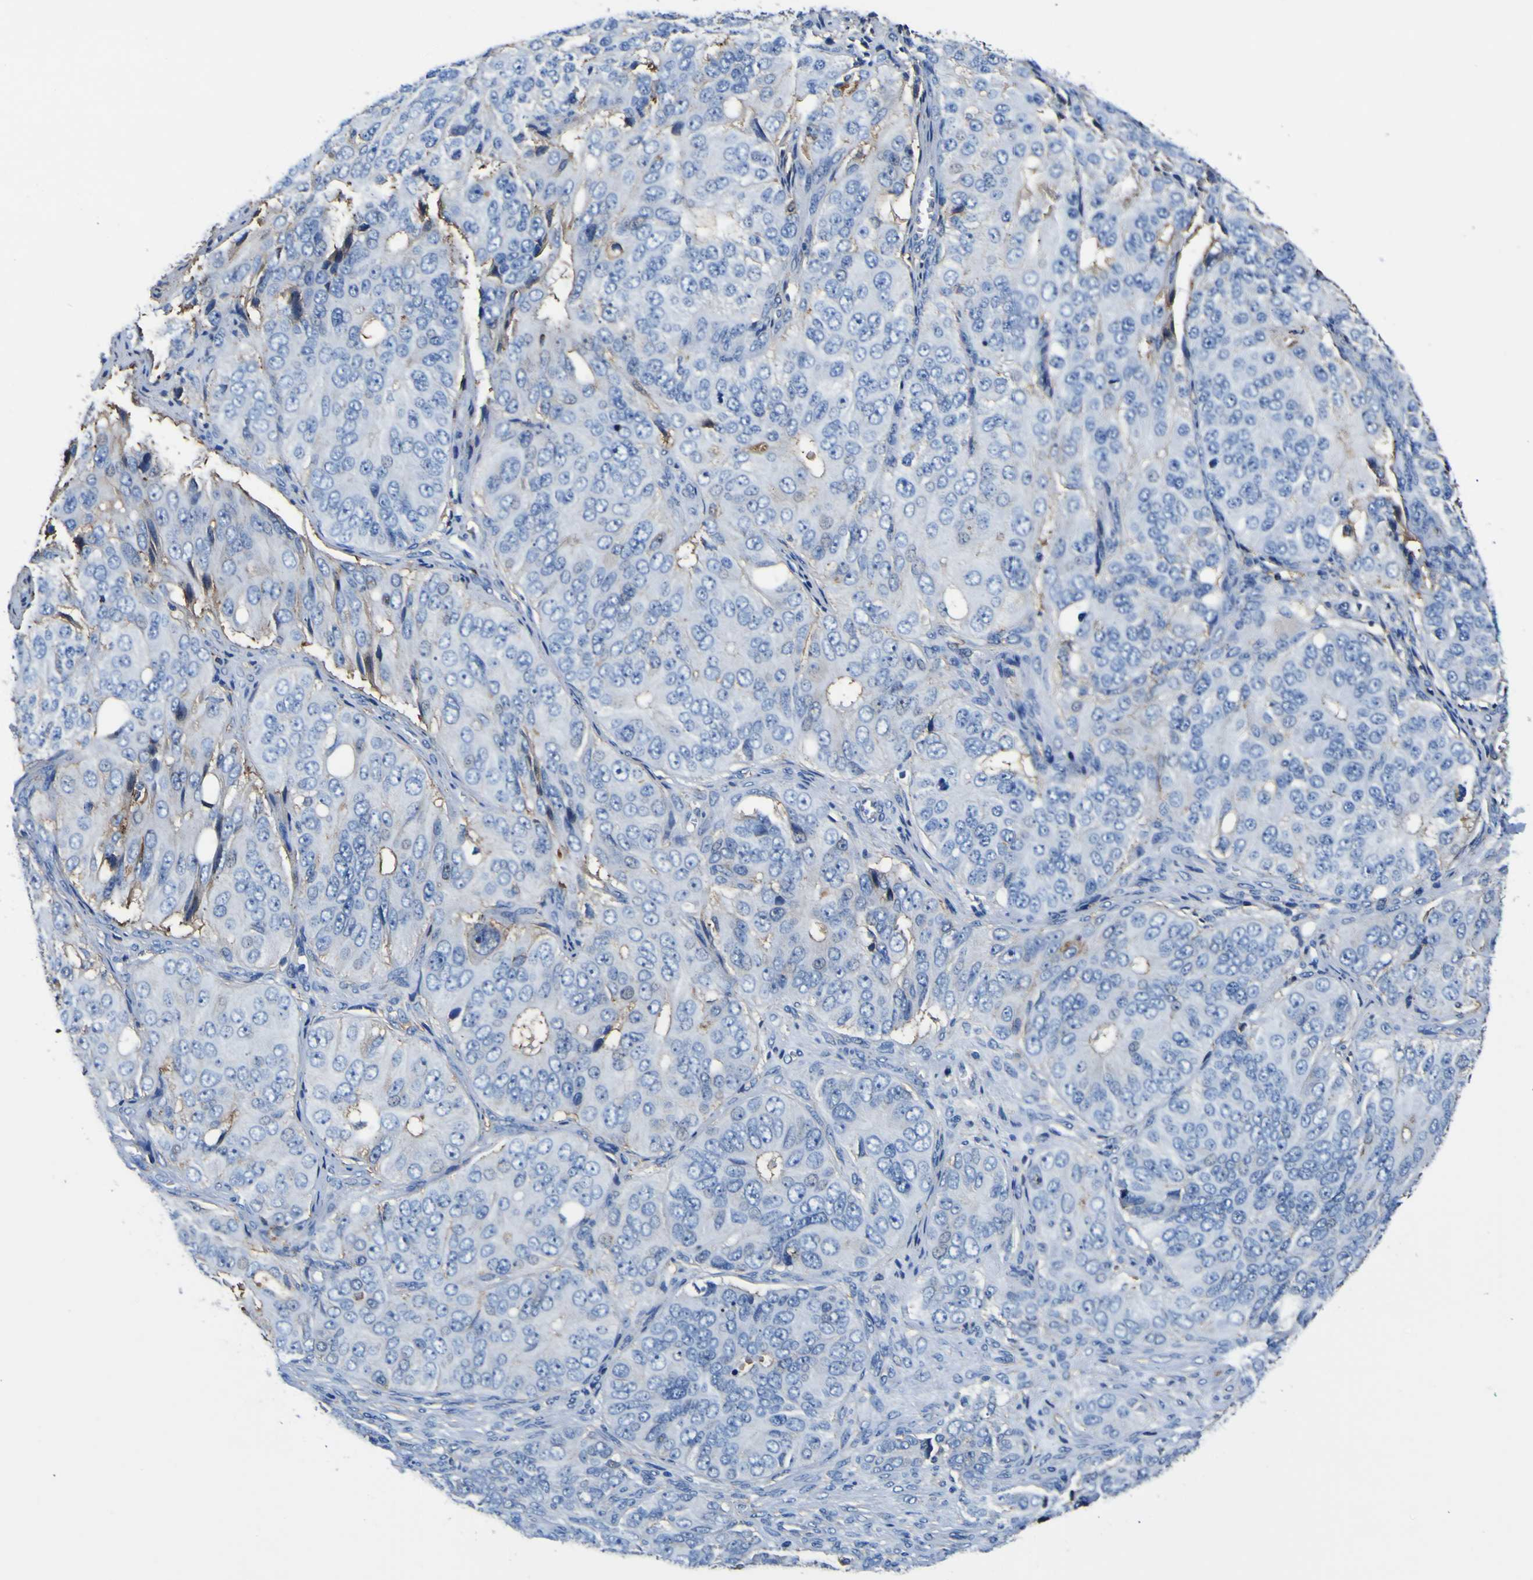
{"staining": {"intensity": "moderate", "quantity": "25%-75%", "location": "cytoplasmic/membranous"}, "tissue": "ovarian cancer", "cell_type": "Tumor cells", "image_type": "cancer", "snomed": [{"axis": "morphology", "description": "Carcinoma, endometroid"}, {"axis": "topography", "description": "Ovary"}], "caption": "A photomicrograph of ovarian cancer (endometroid carcinoma) stained for a protein reveals moderate cytoplasmic/membranous brown staining in tumor cells.", "gene": "PXDN", "patient": {"sex": "female", "age": 51}}